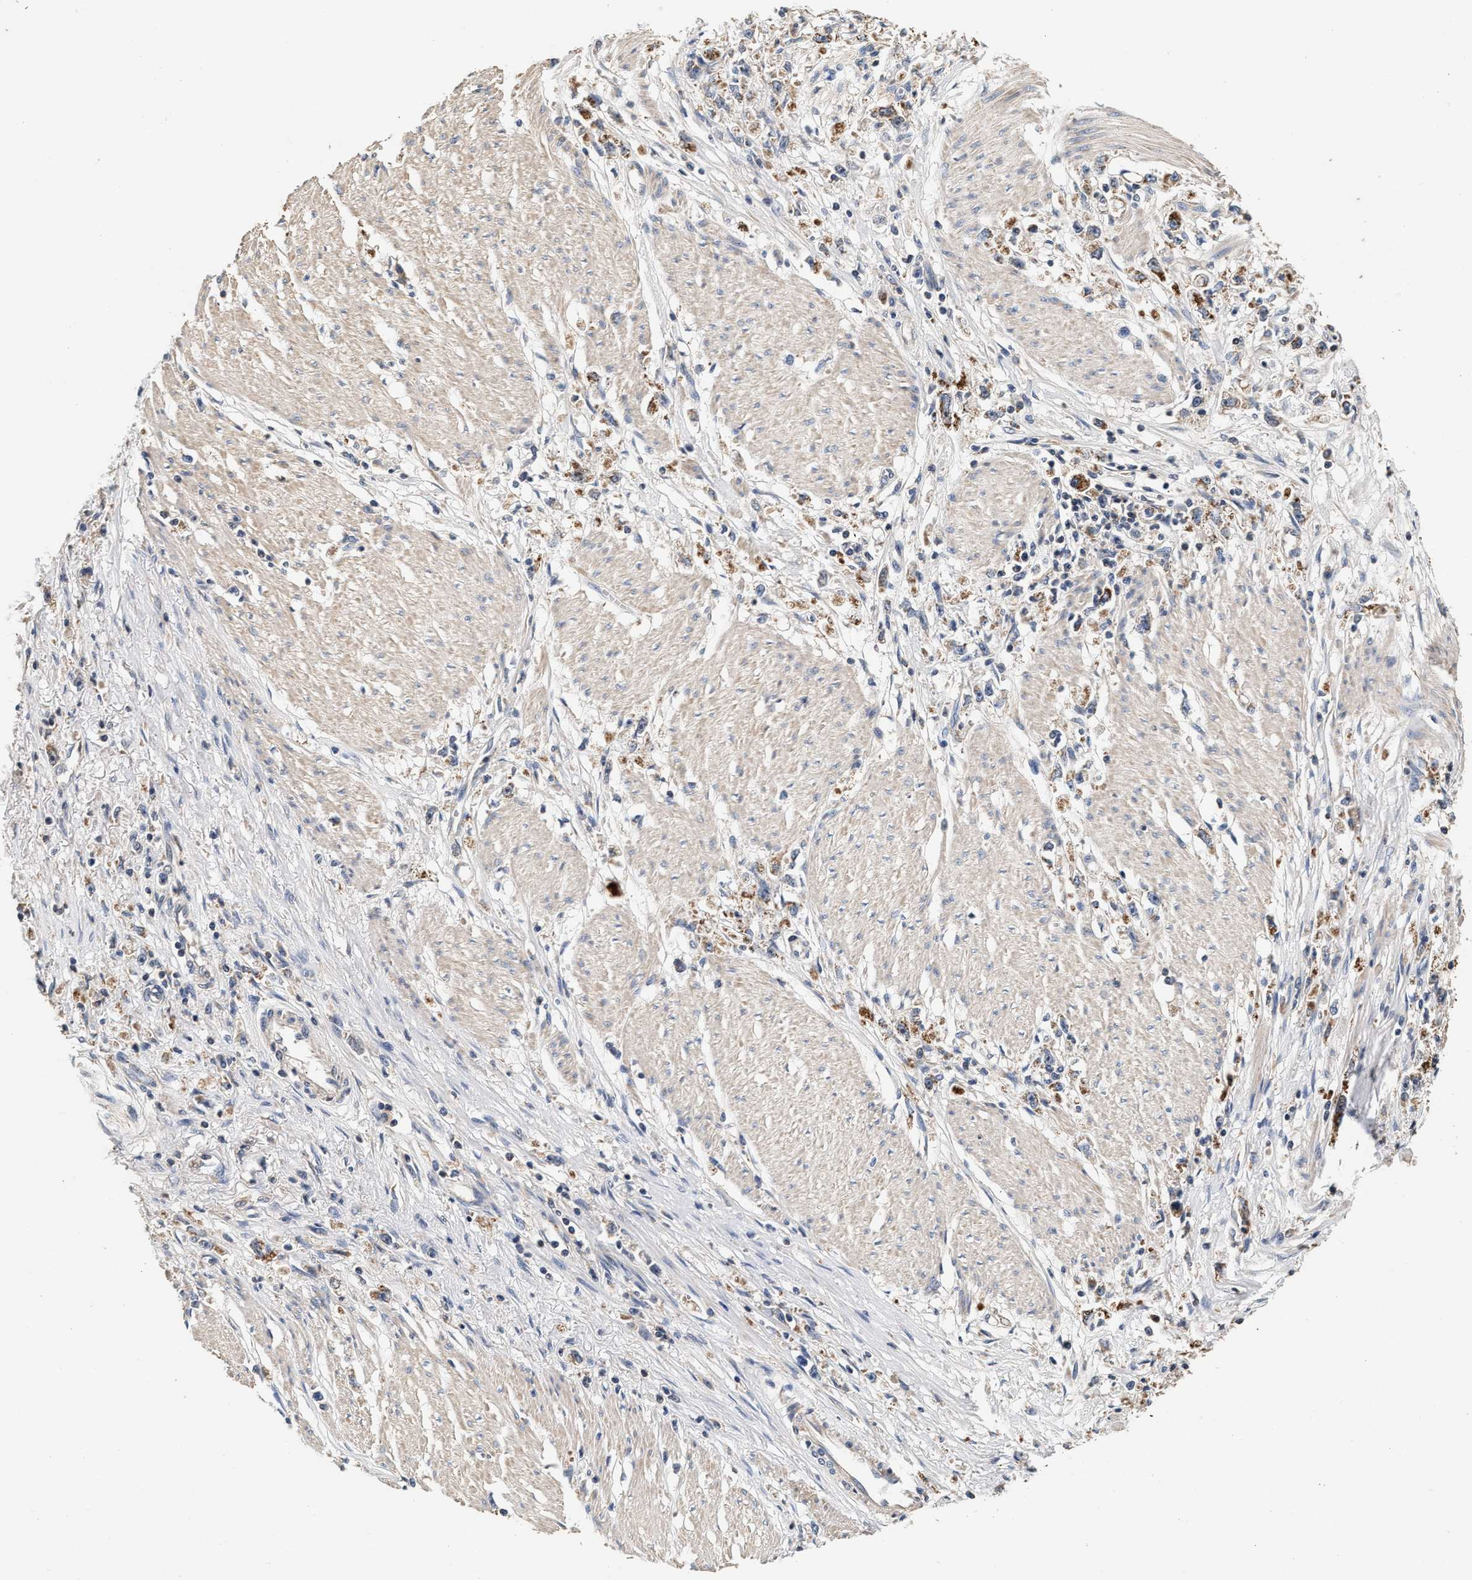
{"staining": {"intensity": "moderate", "quantity": ">75%", "location": "cytoplasmic/membranous"}, "tissue": "stomach cancer", "cell_type": "Tumor cells", "image_type": "cancer", "snomed": [{"axis": "morphology", "description": "Adenocarcinoma, NOS"}, {"axis": "topography", "description": "Stomach"}], "caption": "Stomach cancer stained with immunohistochemistry reveals moderate cytoplasmic/membranous staining in approximately >75% of tumor cells.", "gene": "PTGR3", "patient": {"sex": "female", "age": 59}}